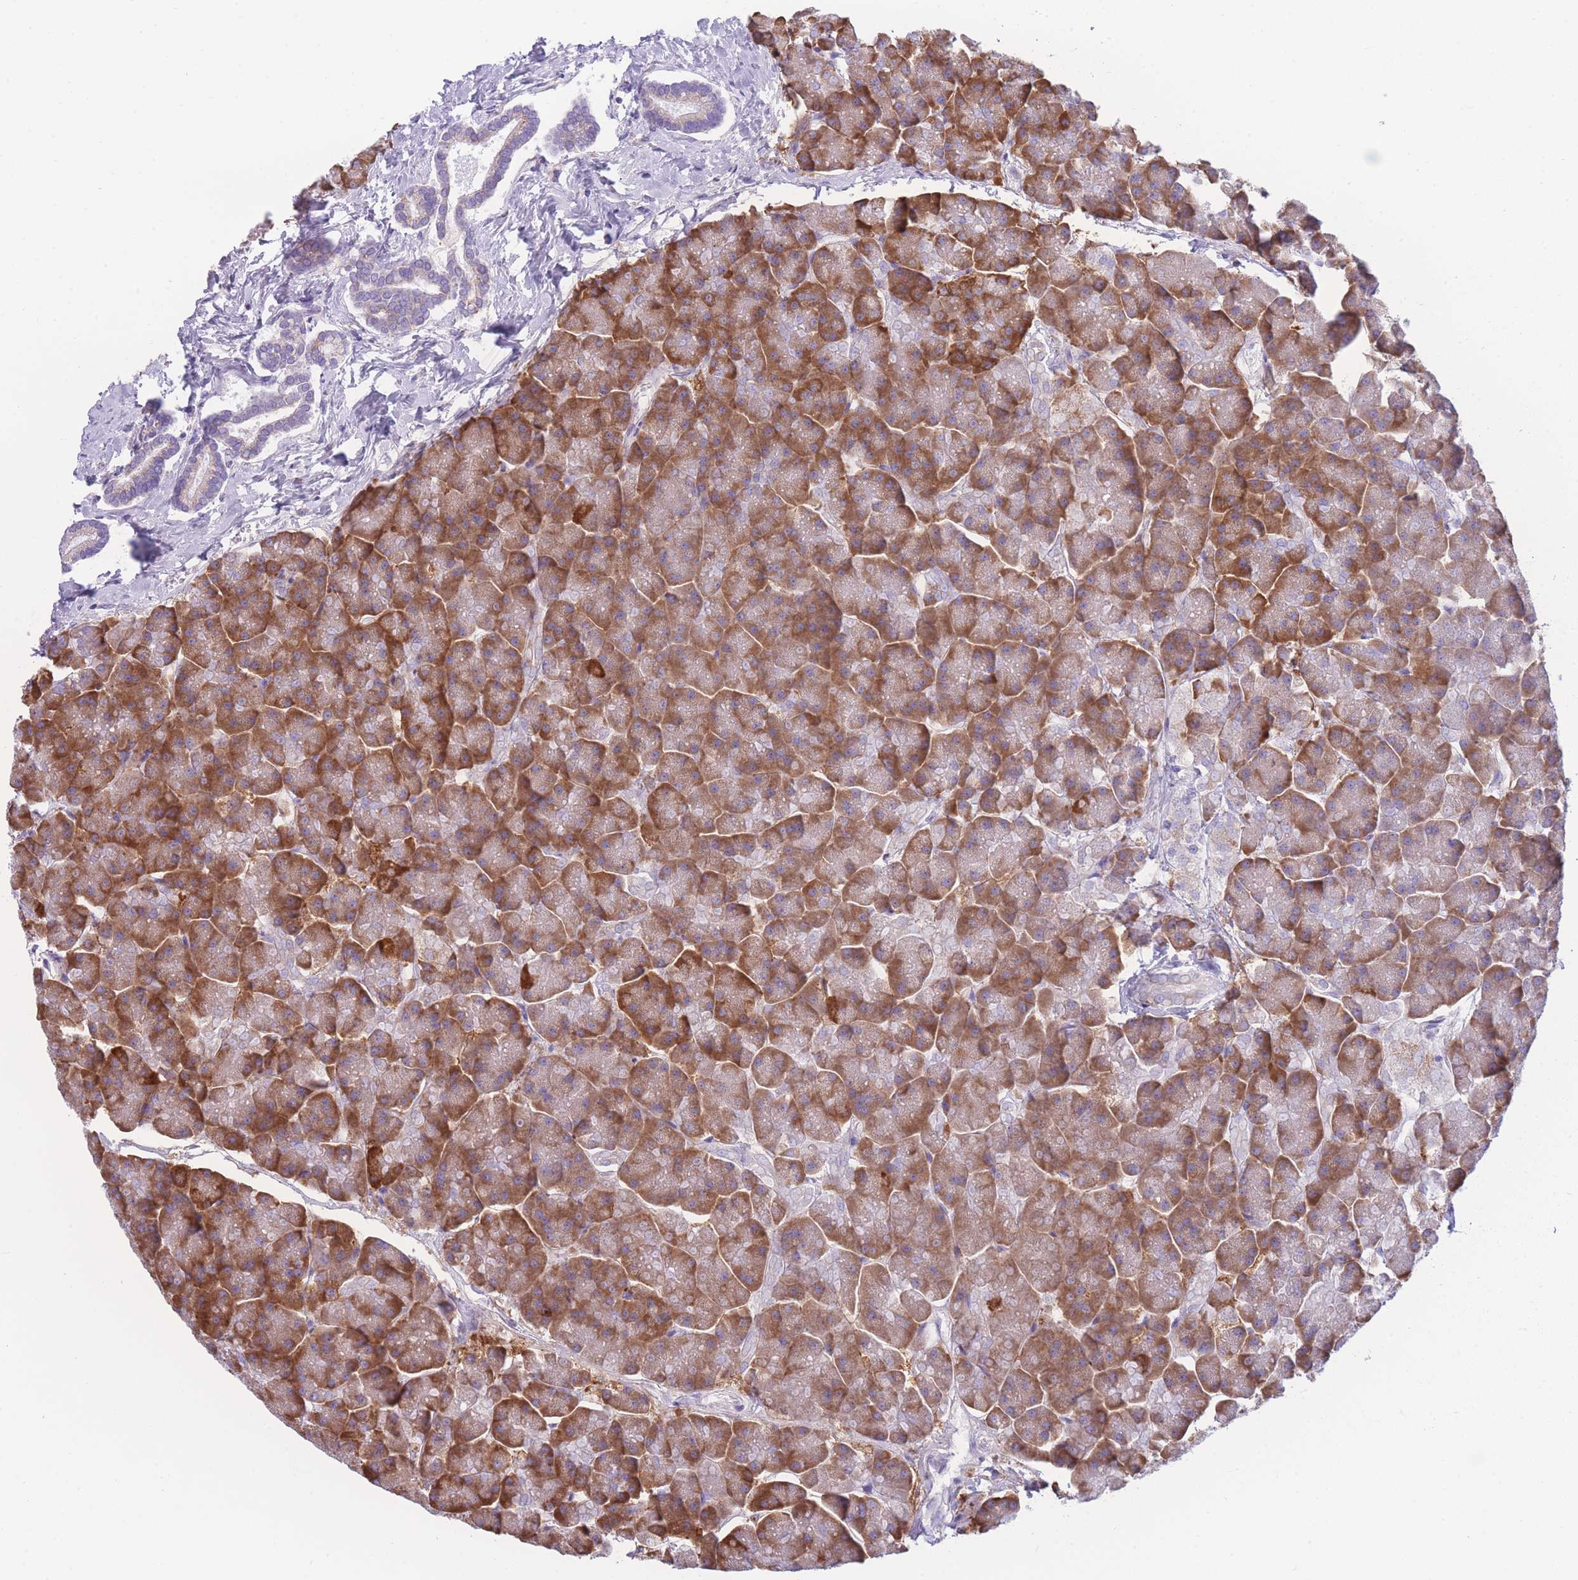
{"staining": {"intensity": "strong", "quantity": ">75%", "location": "cytoplasmic/membranous"}, "tissue": "pancreas", "cell_type": "Exocrine glandular cells", "image_type": "normal", "snomed": [{"axis": "morphology", "description": "Normal tissue, NOS"}, {"axis": "topography", "description": "Pancreas"}, {"axis": "topography", "description": "Peripheral nerve tissue"}], "caption": "A histopathology image of pancreas stained for a protein reveals strong cytoplasmic/membranous brown staining in exocrine glandular cells.", "gene": "XKR8", "patient": {"sex": "male", "age": 54}}